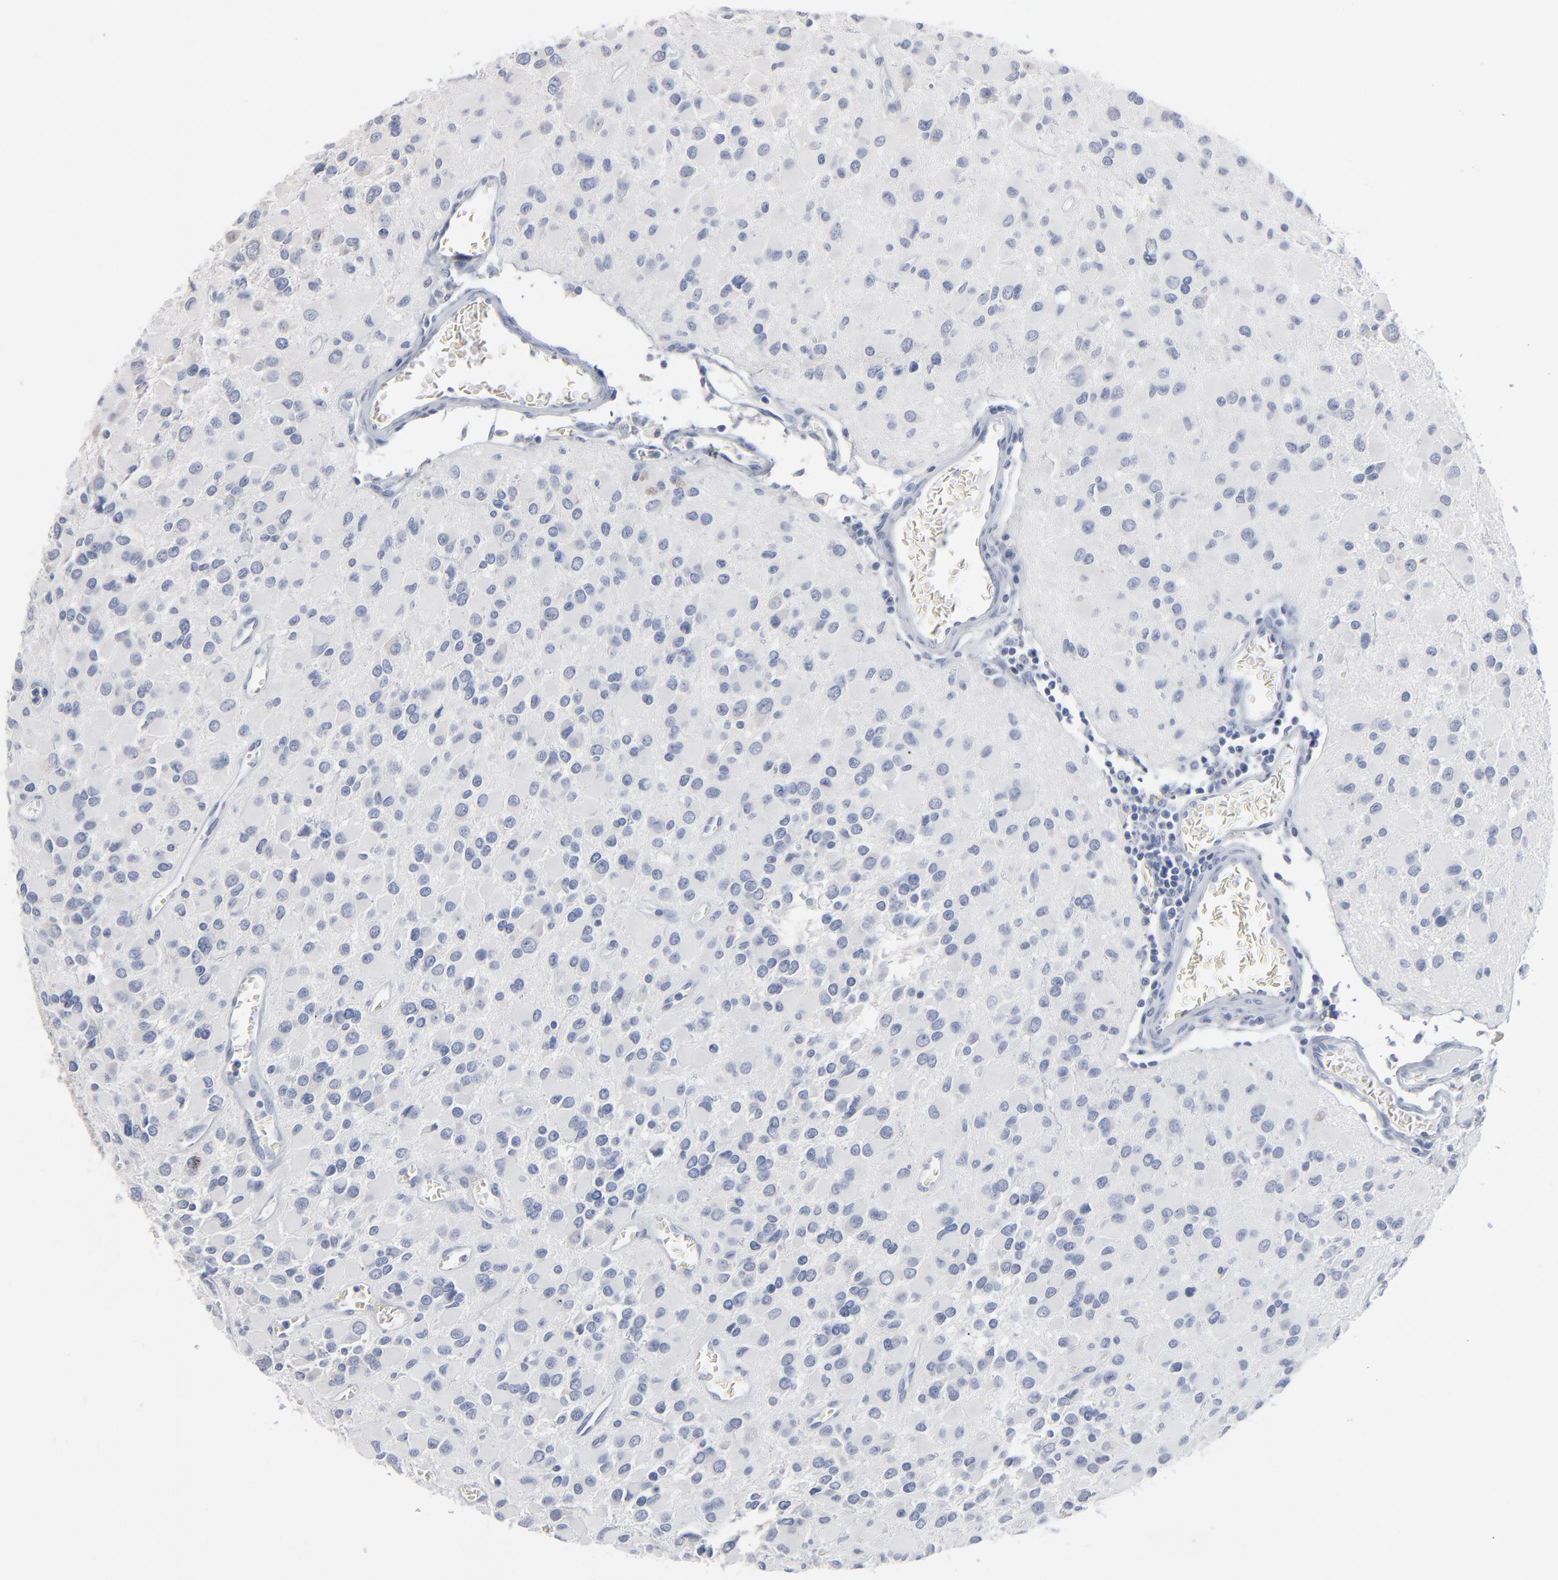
{"staining": {"intensity": "negative", "quantity": "none", "location": "none"}, "tissue": "glioma", "cell_type": "Tumor cells", "image_type": "cancer", "snomed": [{"axis": "morphology", "description": "Glioma, malignant, Low grade"}, {"axis": "topography", "description": "Brain"}], "caption": "A high-resolution histopathology image shows immunohistochemistry (IHC) staining of glioma, which reveals no significant expression in tumor cells.", "gene": "PAGE1", "patient": {"sex": "male", "age": 42}}